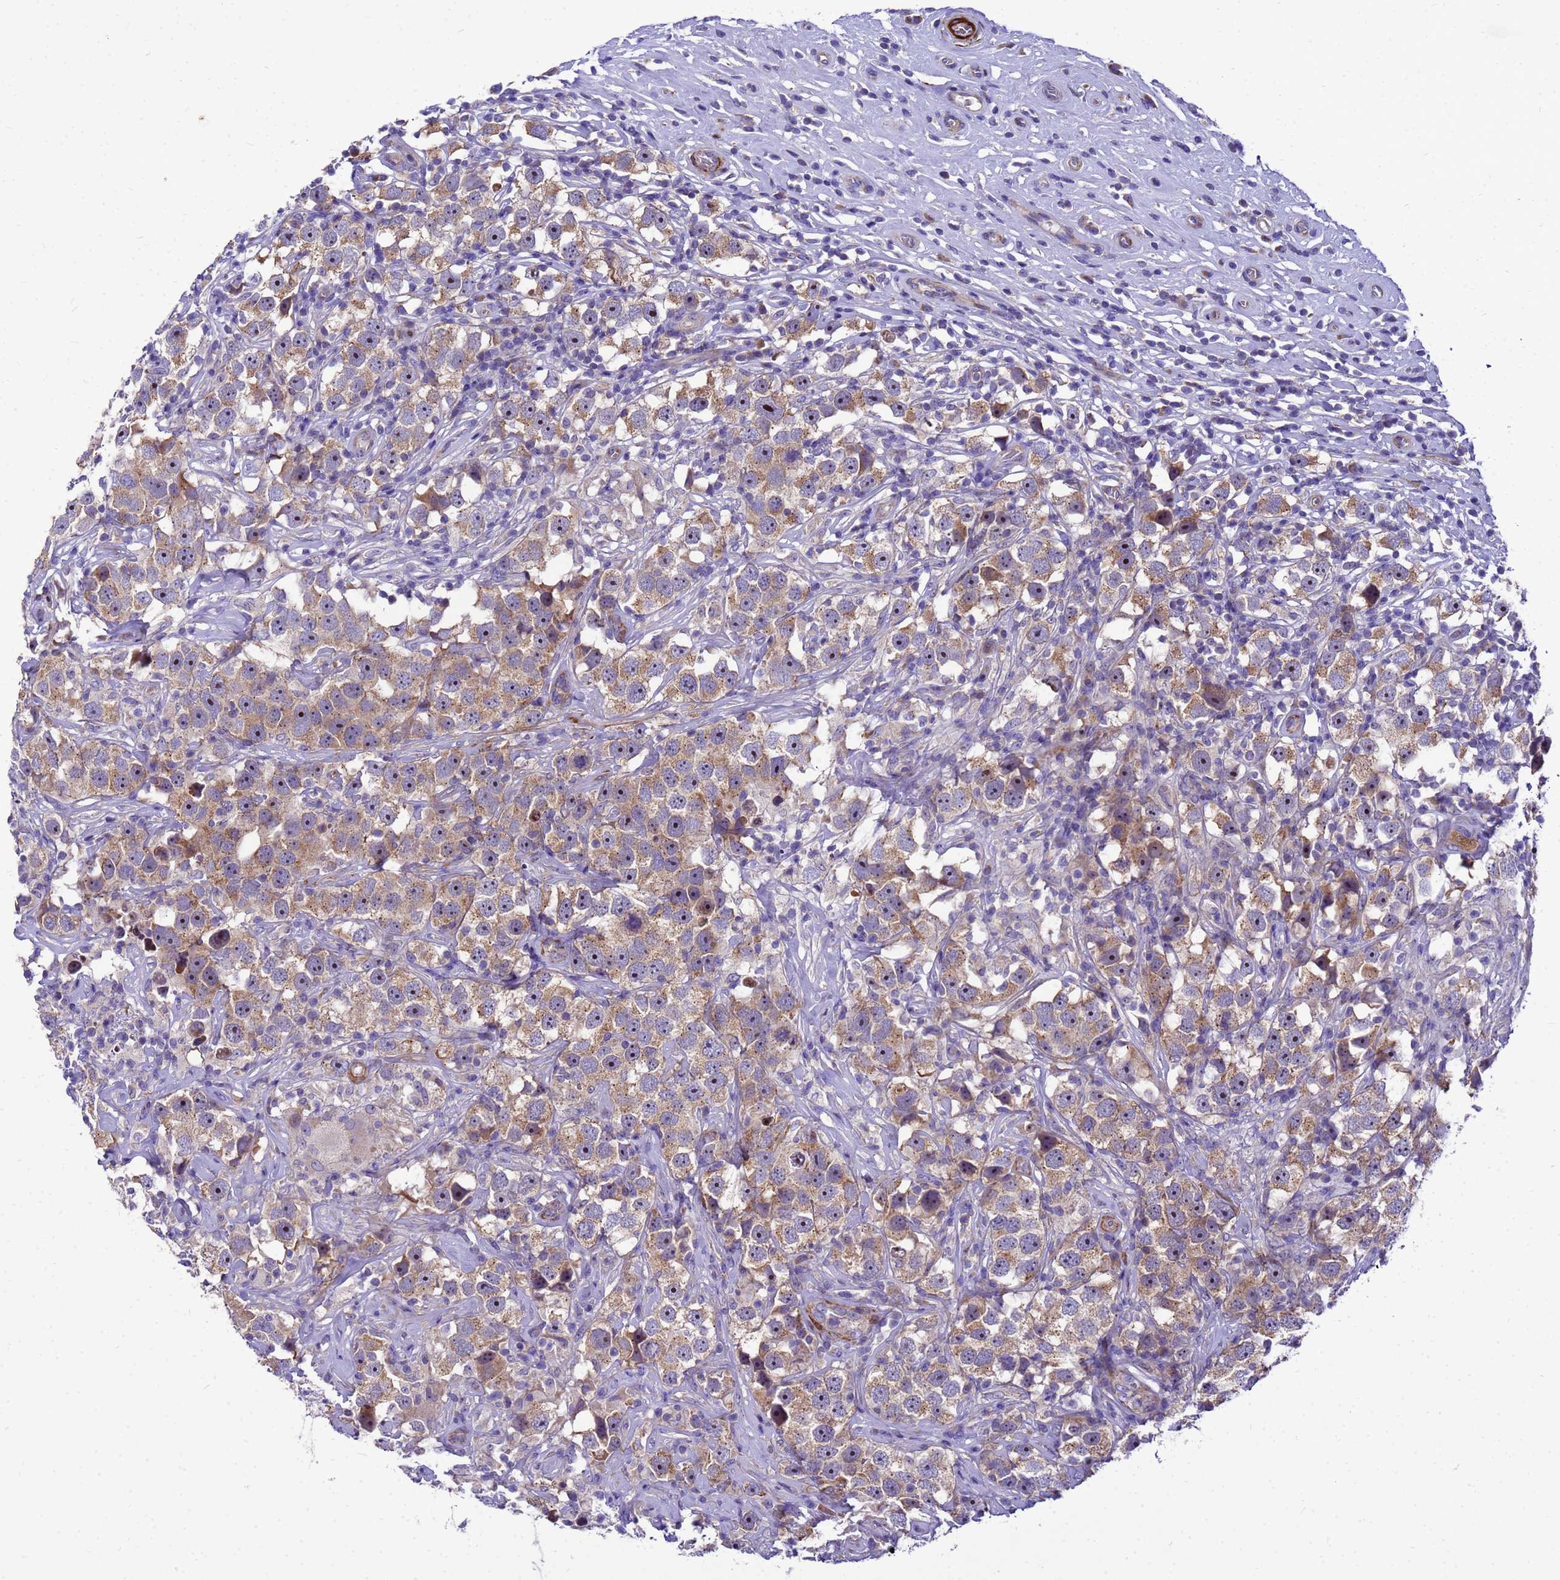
{"staining": {"intensity": "weak", "quantity": ">75%", "location": "cytoplasmic/membranous,nuclear"}, "tissue": "testis cancer", "cell_type": "Tumor cells", "image_type": "cancer", "snomed": [{"axis": "morphology", "description": "Seminoma, NOS"}, {"axis": "topography", "description": "Testis"}], "caption": "The micrograph reveals a brown stain indicating the presence of a protein in the cytoplasmic/membranous and nuclear of tumor cells in testis cancer.", "gene": "POP7", "patient": {"sex": "male", "age": 49}}